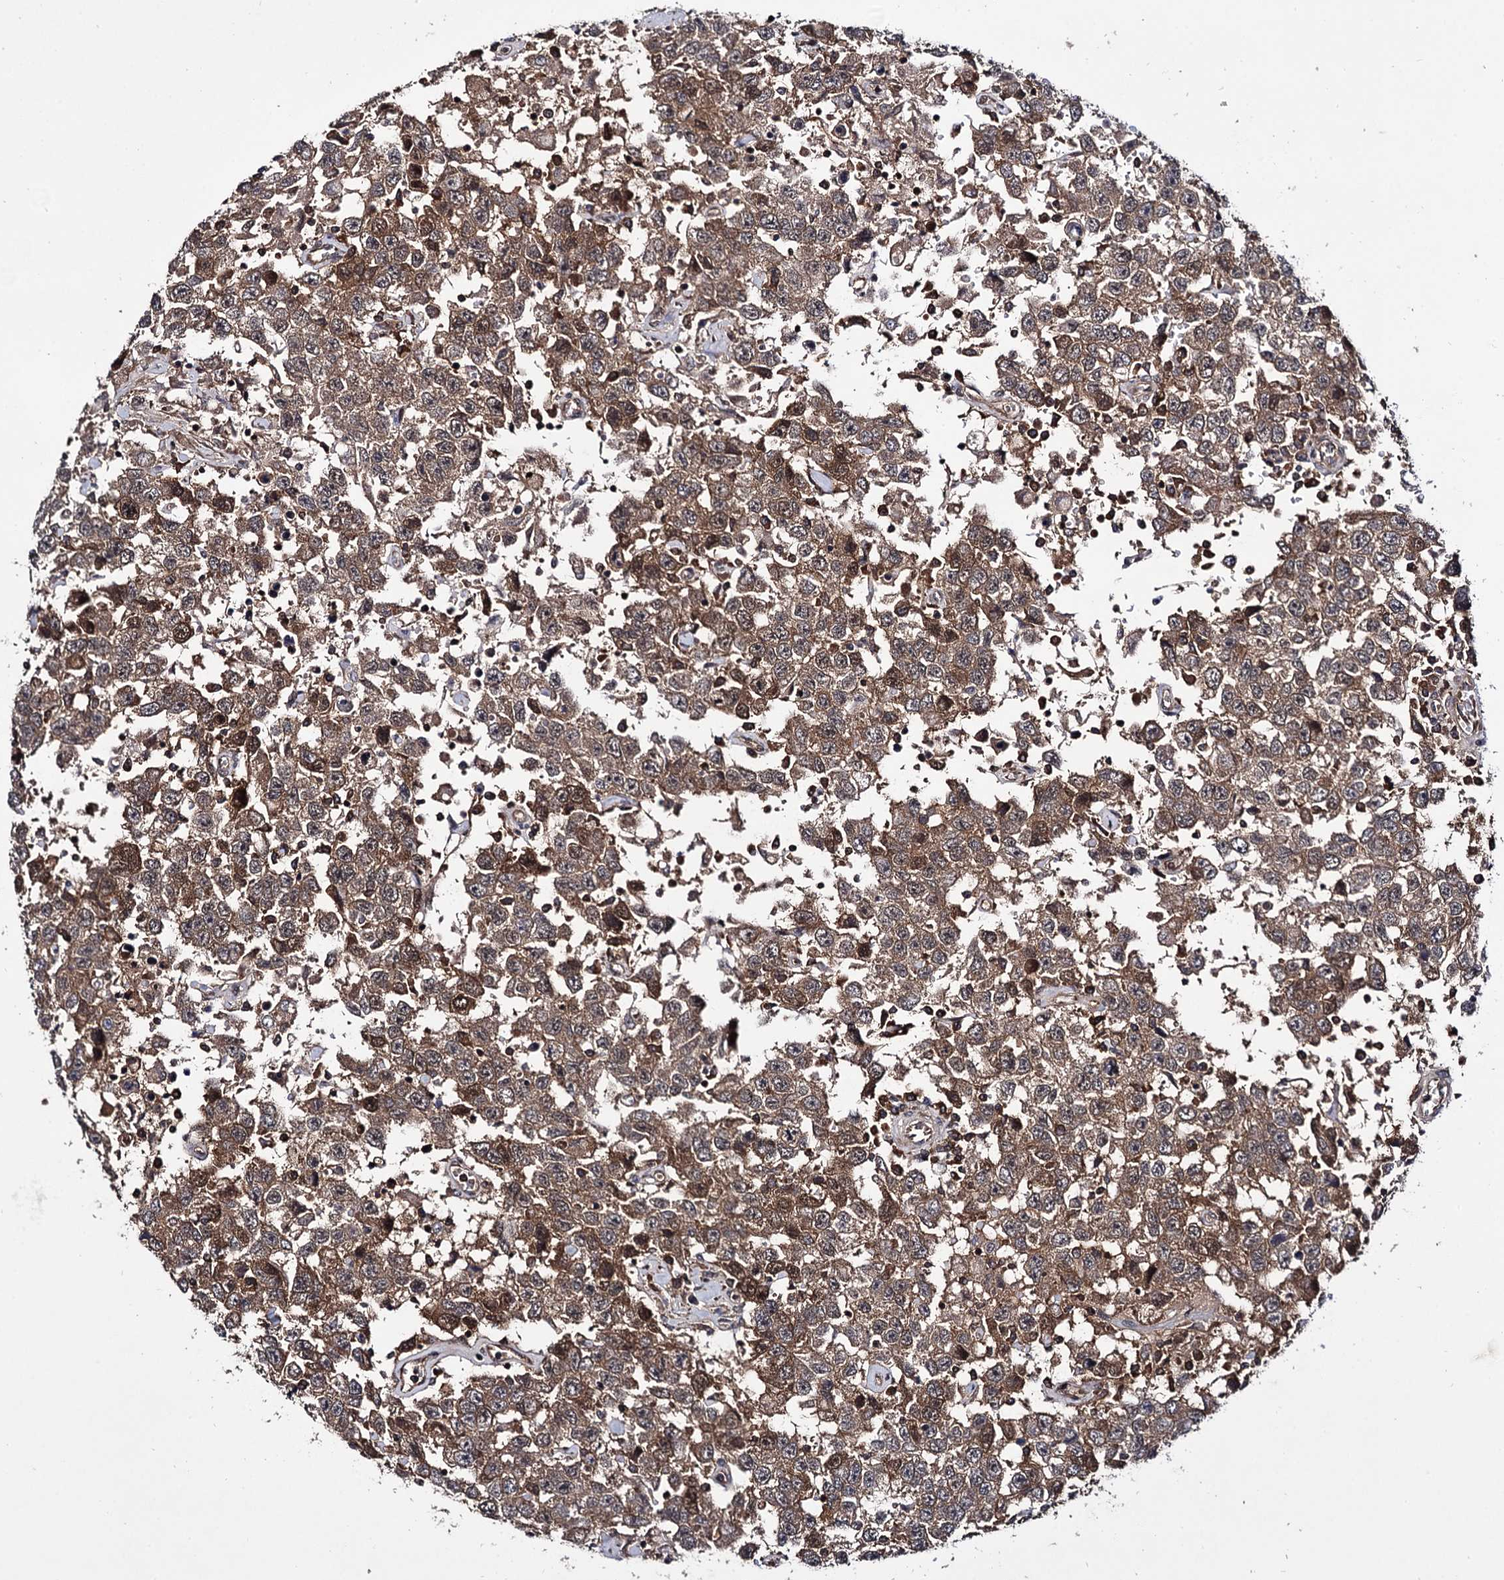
{"staining": {"intensity": "moderate", "quantity": ">75%", "location": "cytoplasmic/membranous"}, "tissue": "testis cancer", "cell_type": "Tumor cells", "image_type": "cancer", "snomed": [{"axis": "morphology", "description": "Seminoma, NOS"}, {"axis": "topography", "description": "Testis"}], "caption": "Approximately >75% of tumor cells in testis cancer demonstrate moderate cytoplasmic/membranous protein positivity as visualized by brown immunohistochemical staining.", "gene": "MICAL2", "patient": {"sex": "male", "age": 41}}